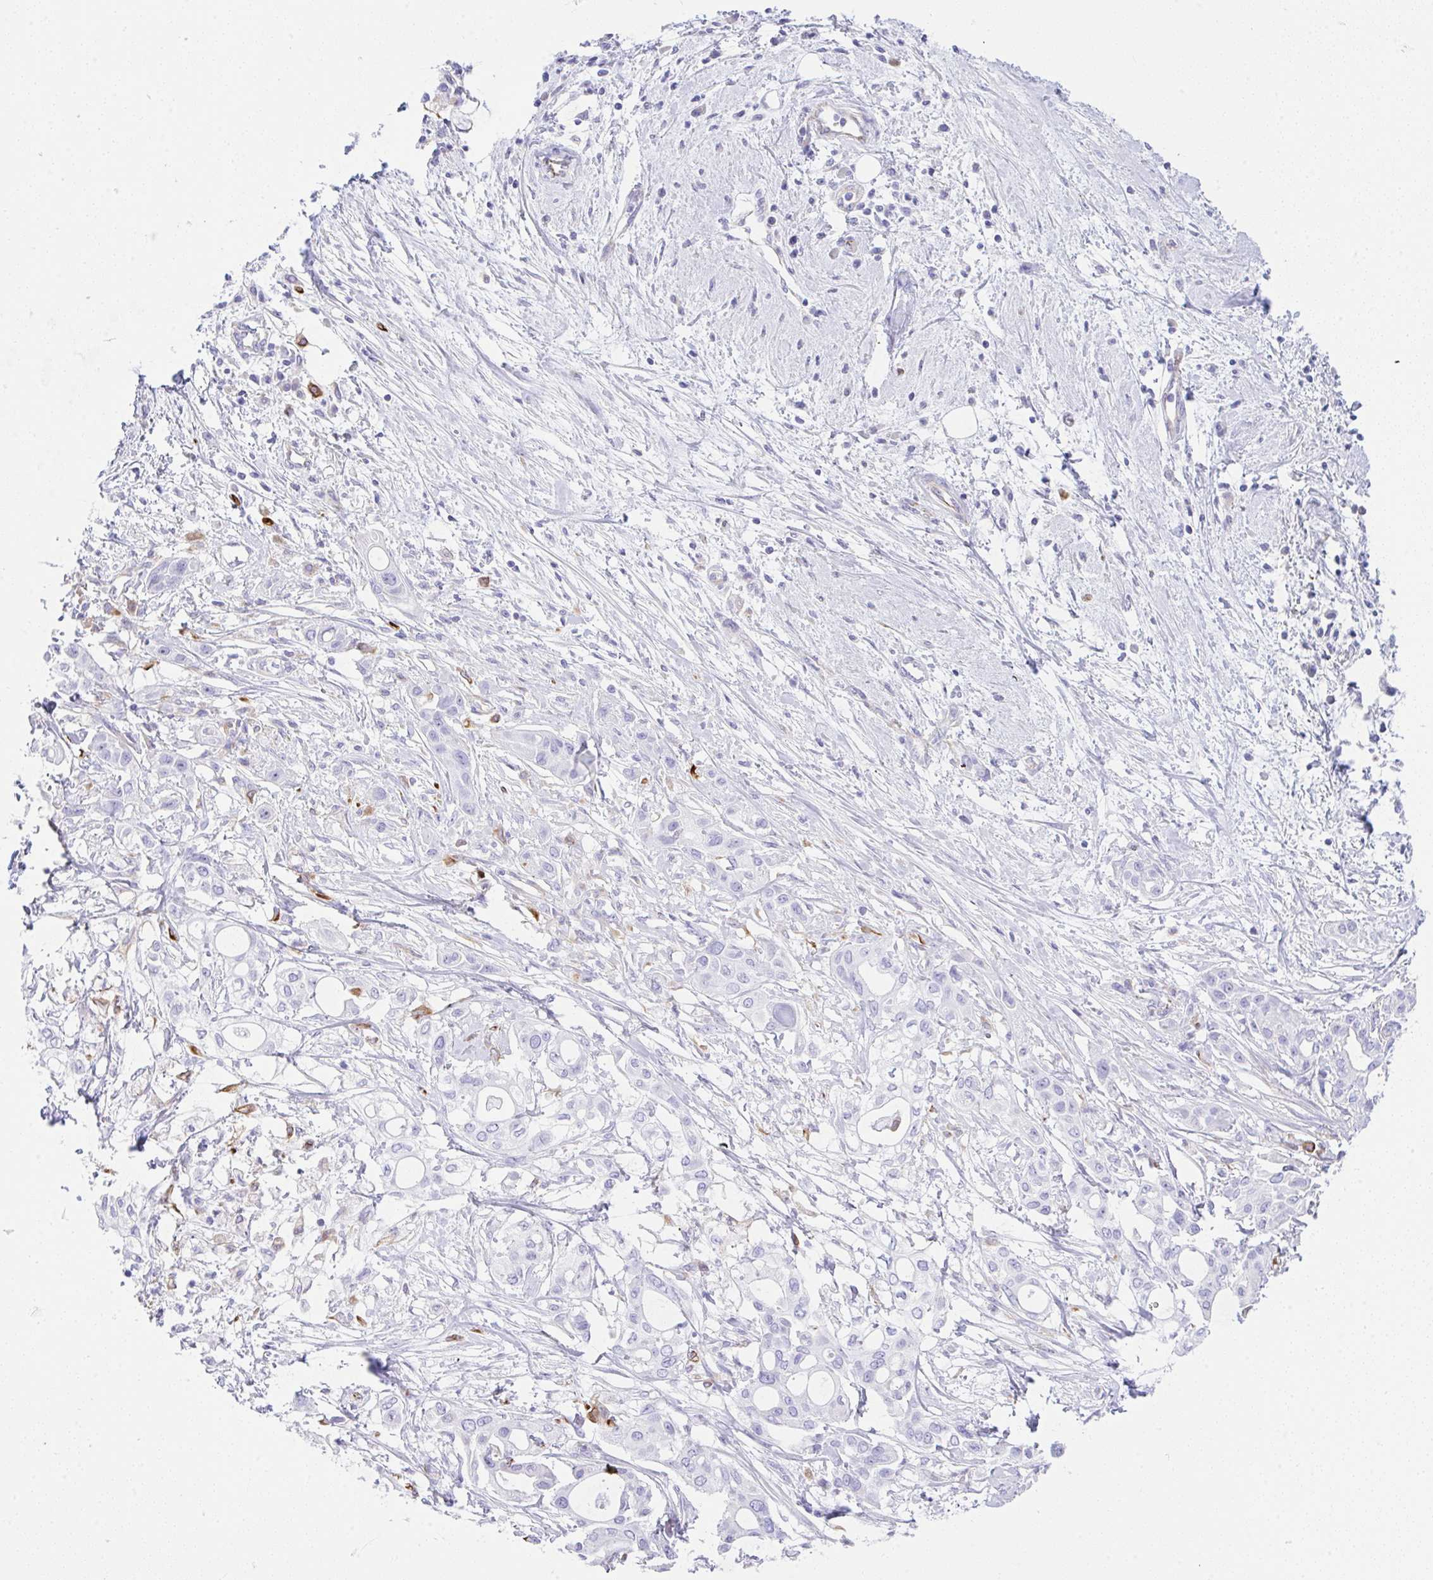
{"staining": {"intensity": "negative", "quantity": "none", "location": "none"}, "tissue": "pancreatic cancer", "cell_type": "Tumor cells", "image_type": "cancer", "snomed": [{"axis": "morphology", "description": "Adenocarcinoma, NOS"}, {"axis": "topography", "description": "Pancreas"}], "caption": "Tumor cells are negative for brown protein staining in pancreatic cancer. (DAB (3,3'-diaminobenzidine) IHC with hematoxylin counter stain).", "gene": "NDUFAF8", "patient": {"sex": "female", "age": 68}}